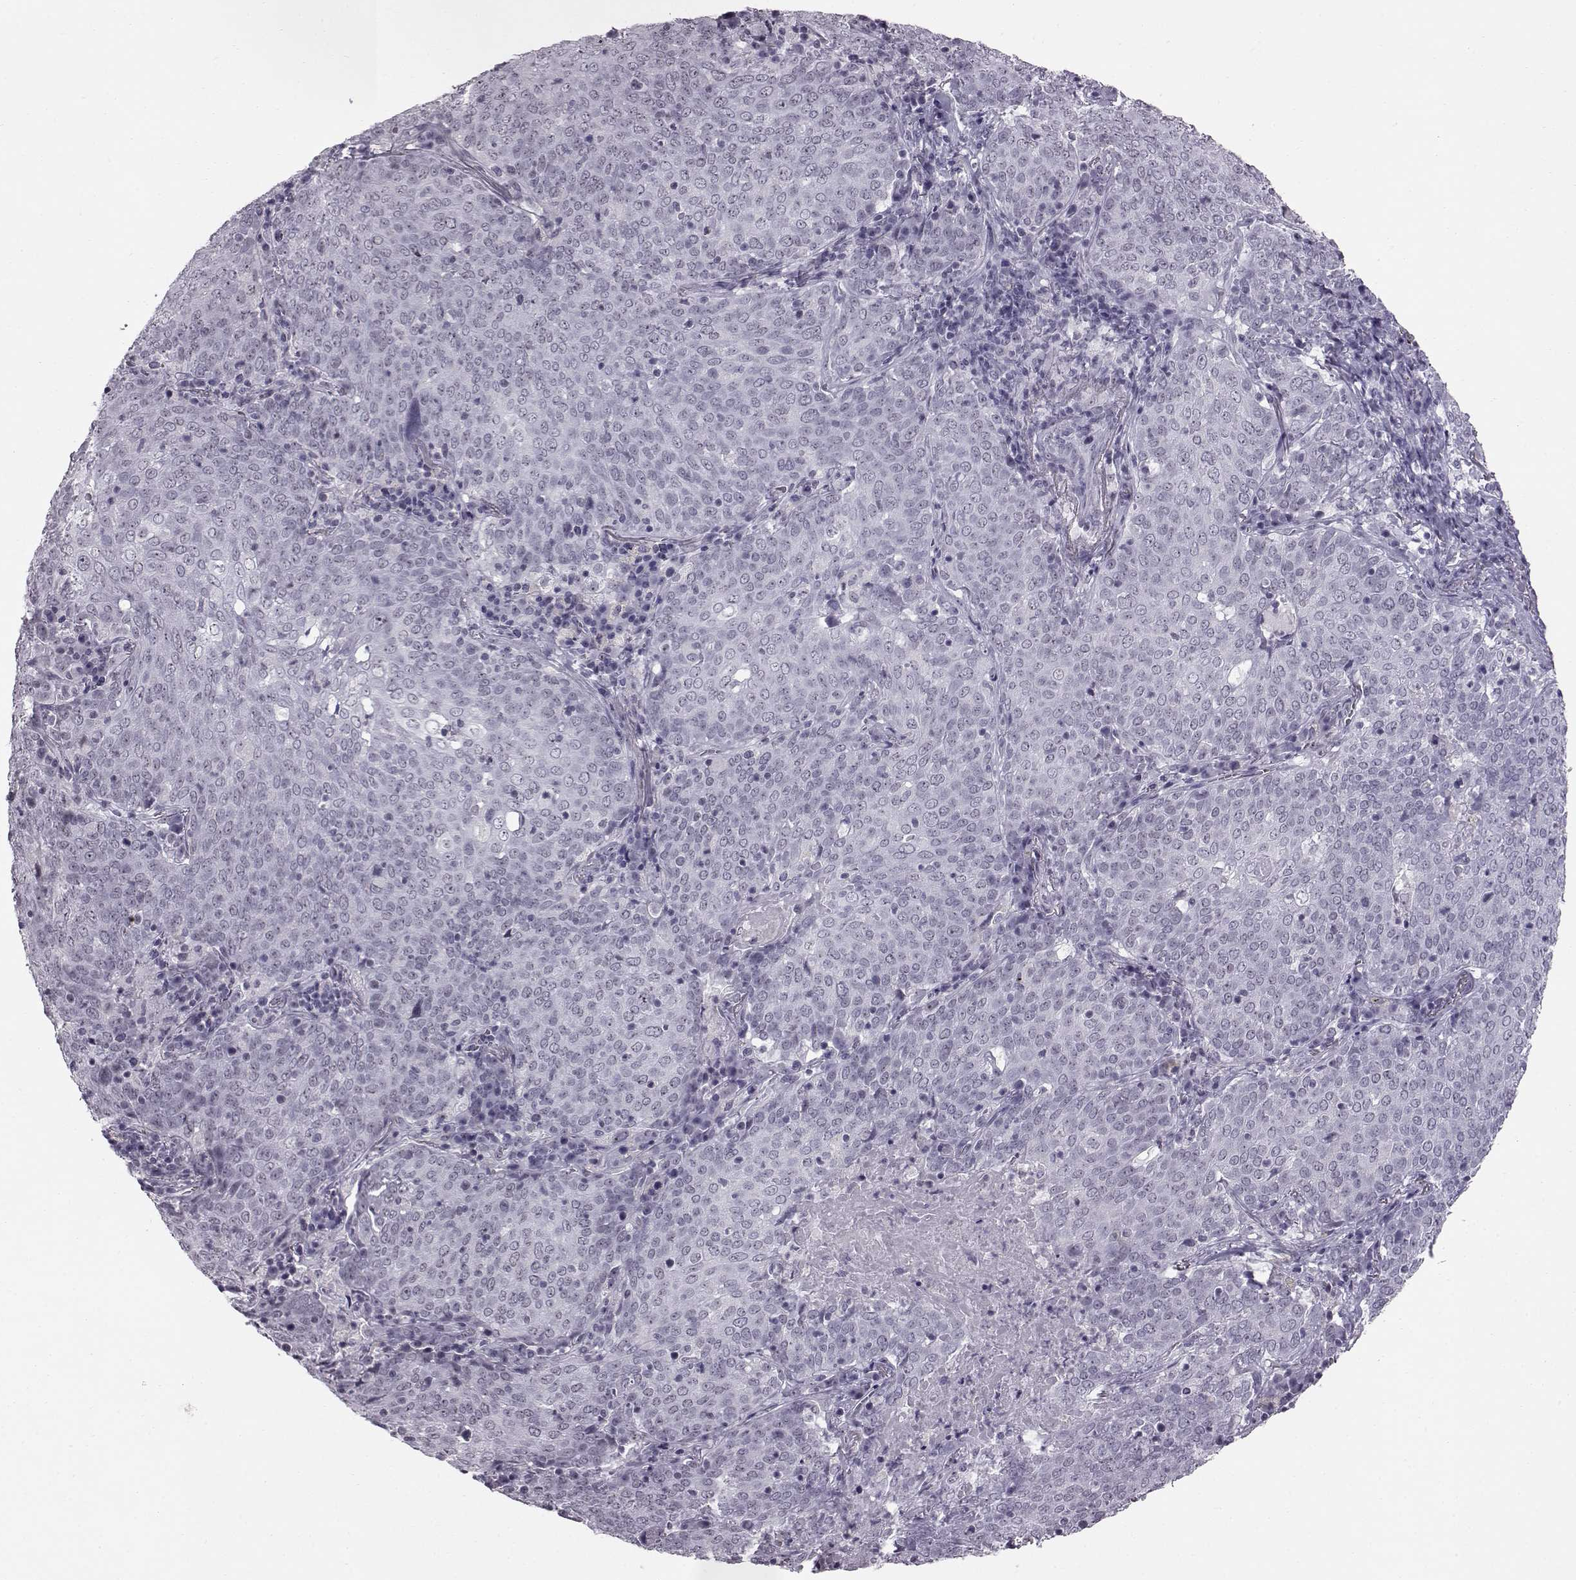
{"staining": {"intensity": "negative", "quantity": "none", "location": "none"}, "tissue": "lung cancer", "cell_type": "Tumor cells", "image_type": "cancer", "snomed": [{"axis": "morphology", "description": "Squamous cell carcinoma, NOS"}, {"axis": "topography", "description": "Lung"}], "caption": "Lung squamous cell carcinoma was stained to show a protein in brown. There is no significant expression in tumor cells. Brightfield microscopy of IHC stained with DAB (brown) and hematoxylin (blue), captured at high magnification.", "gene": "ADGRG2", "patient": {"sex": "male", "age": 82}}